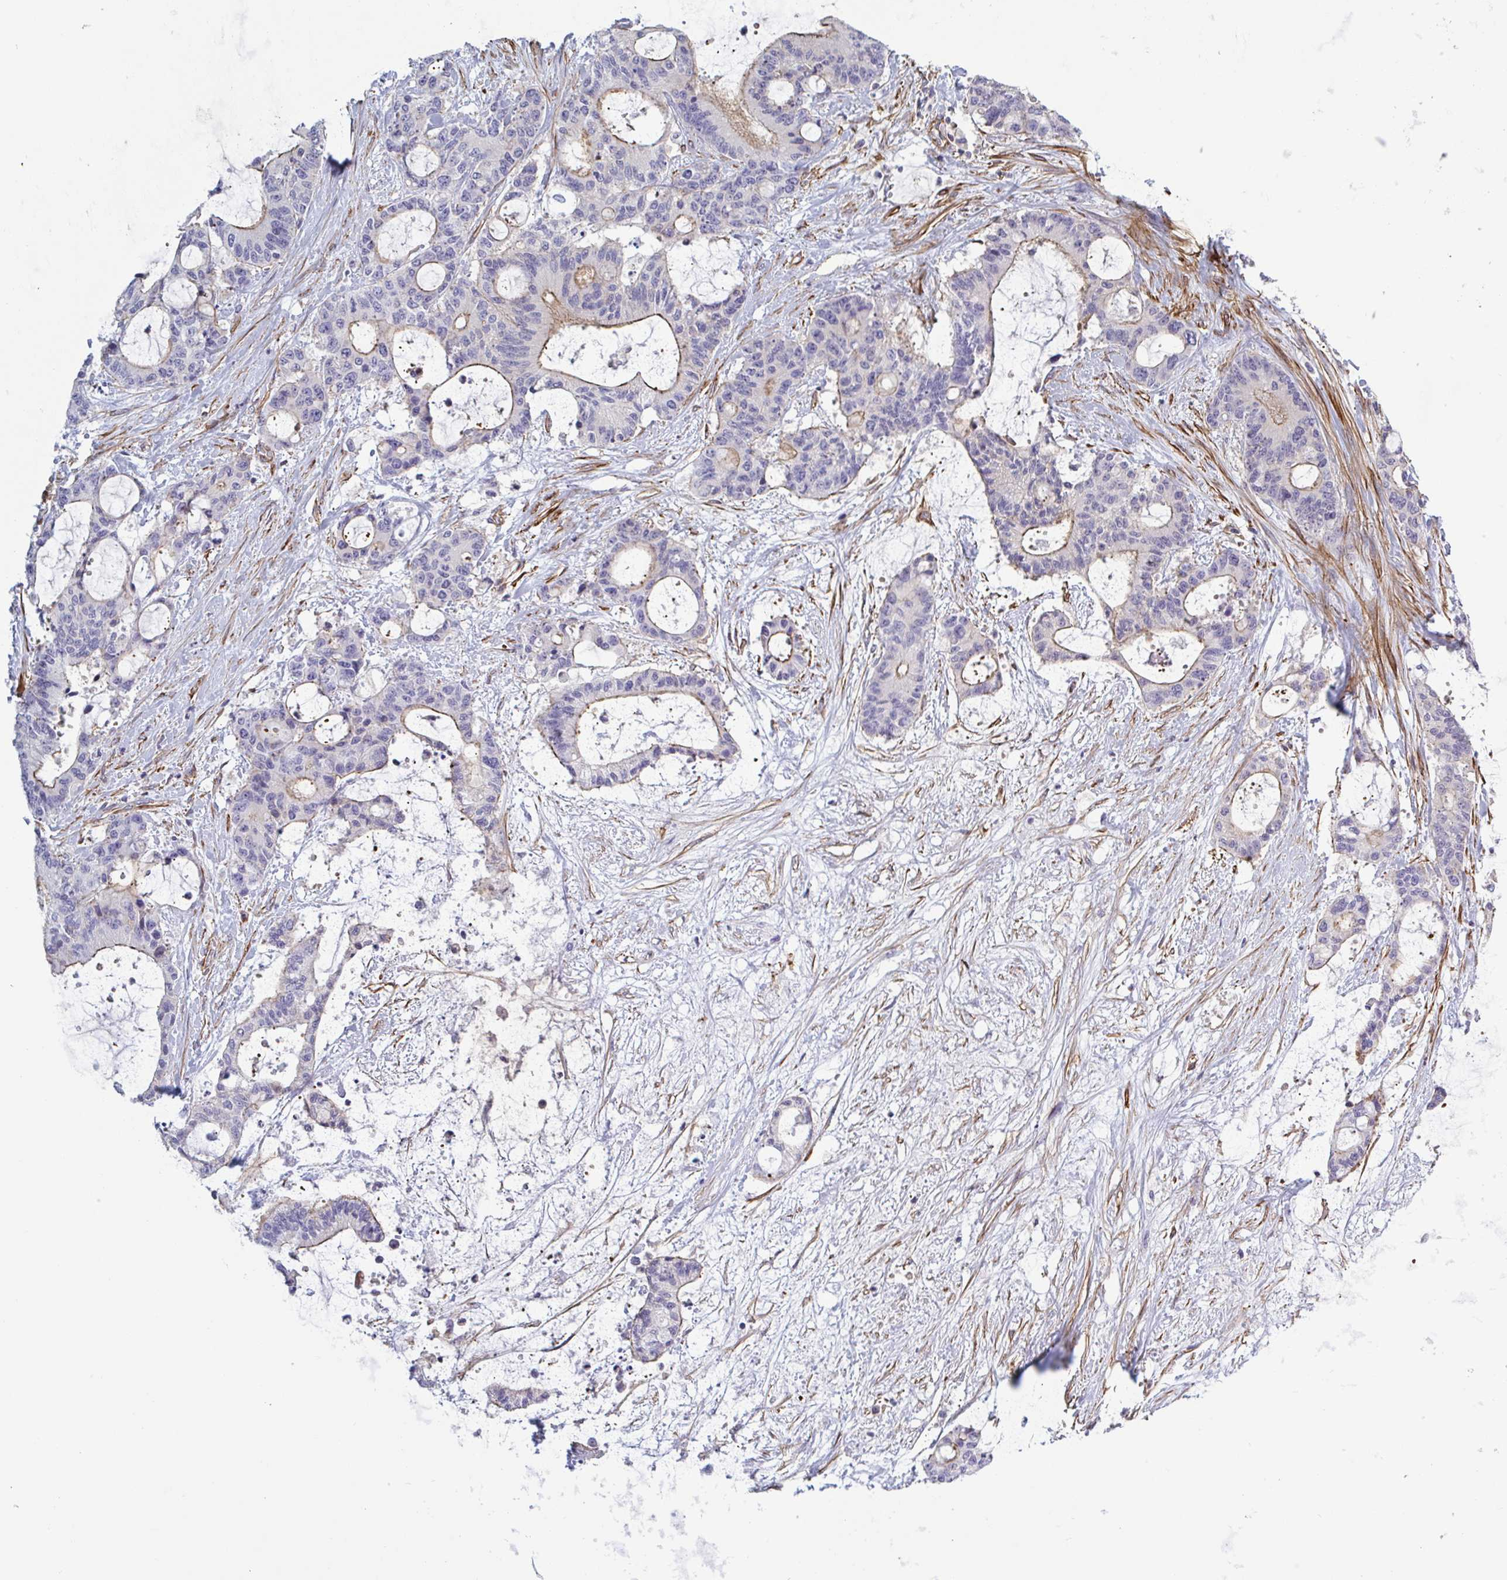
{"staining": {"intensity": "moderate", "quantity": "<25%", "location": "cytoplasmic/membranous"}, "tissue": "liver cancer", "cell_type": "Tumor cells", "image_type": "cancer", "snomed": [{"axis": "morphology", "description": "Normal tissue, NOS"}, {"axis": "morphology", "description": "Cholangiocarcinoma"}, {"axis": "topography", "description": "Liver"}, {"axis": "topography", "description": "Peripheral nerve tissue"}], "caption": "Liver cholangiocarcinoma stained with a protein marker demonstrates moderate staining in tumor cells.", "gene": "SHISA7", "patient": {"sex": "female", "age": 73}}